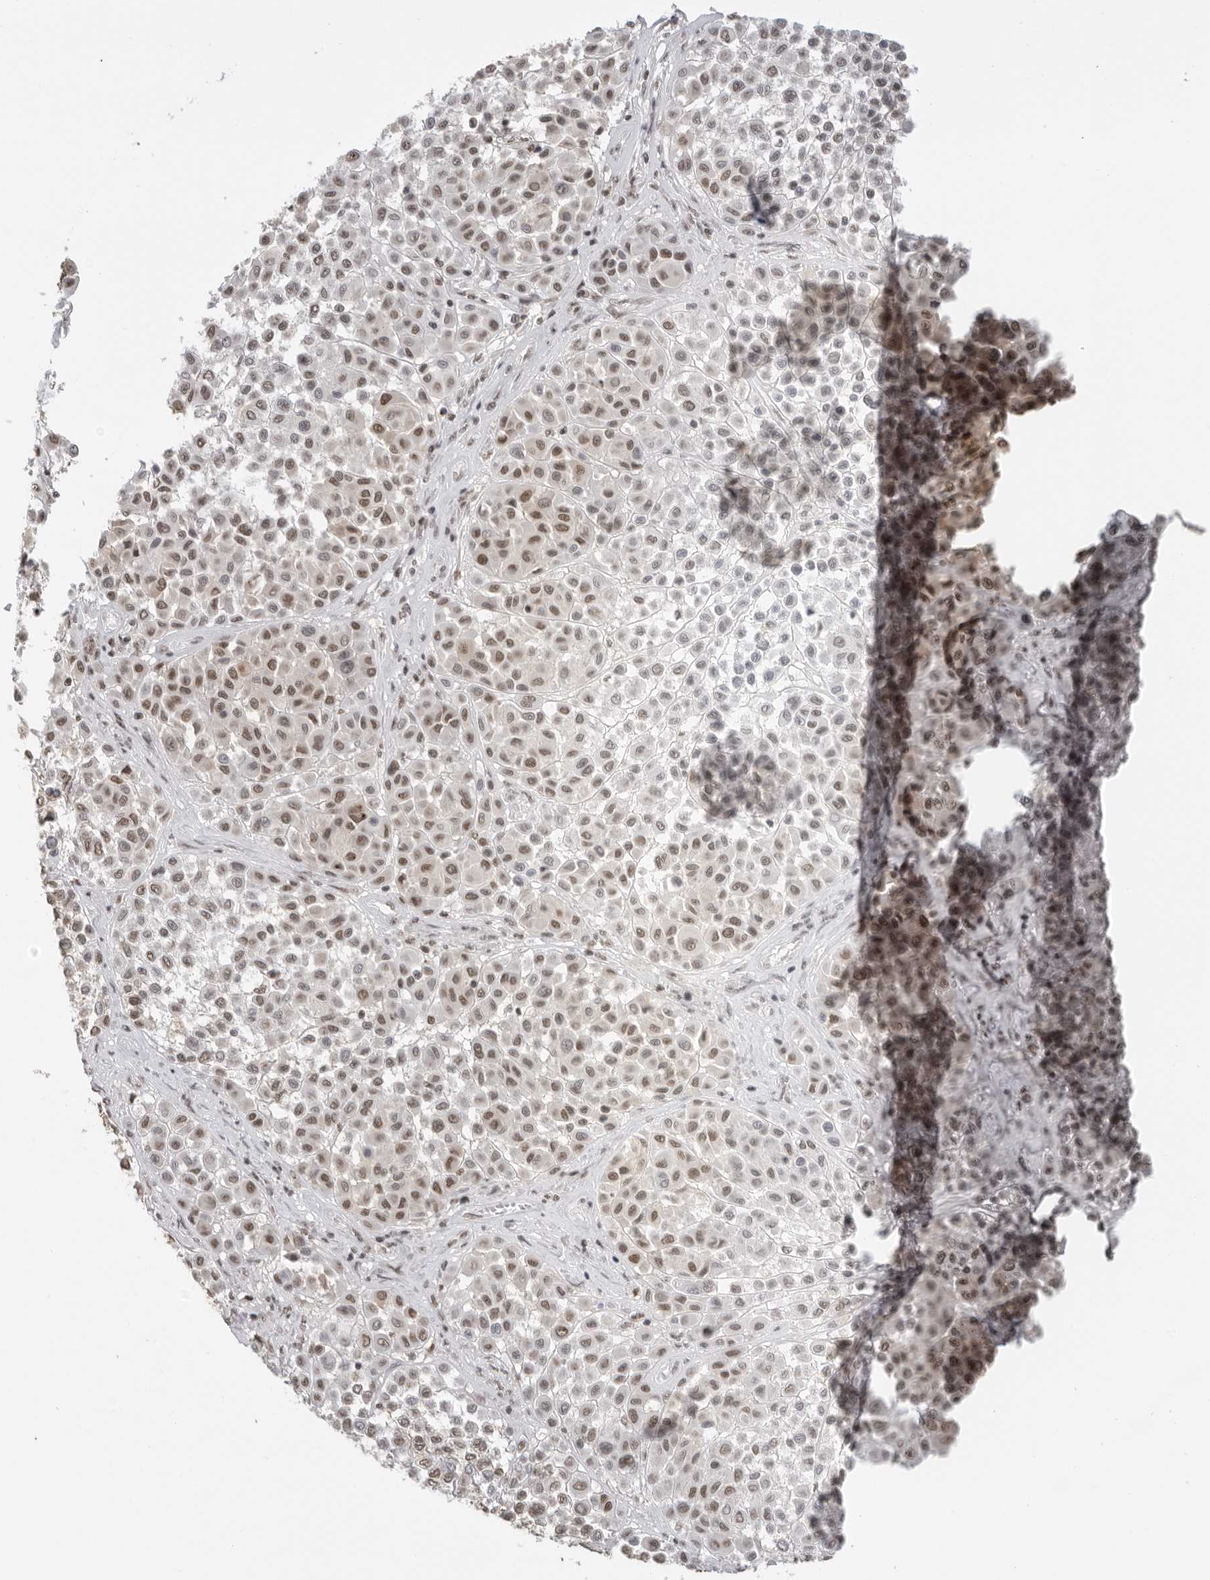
{"staining": {"intensity": "weak", "quantity": "25%-75%", "location": "nuclear"}, "tissue": "melanoma", "cell_type": "Tumor cells", "image_type": "cancer", "snomed": [{"axis": "morphology", "description": "Malignant melanoma, Metastatic site"}, {"axis": "topography", "description": "Soft tissue"}], "caption": "Immunohistochemistry histopathology image of neoplastic tissue: melanoma stained using immunohistochemistry (IHC) demonstrates low levels of weak protein expression localized specifically in the nuclear of tumor cells, appearing as a nuclear brown color.", "gene": "RPA2", "patient": {"sex": "male", "age": 41}}